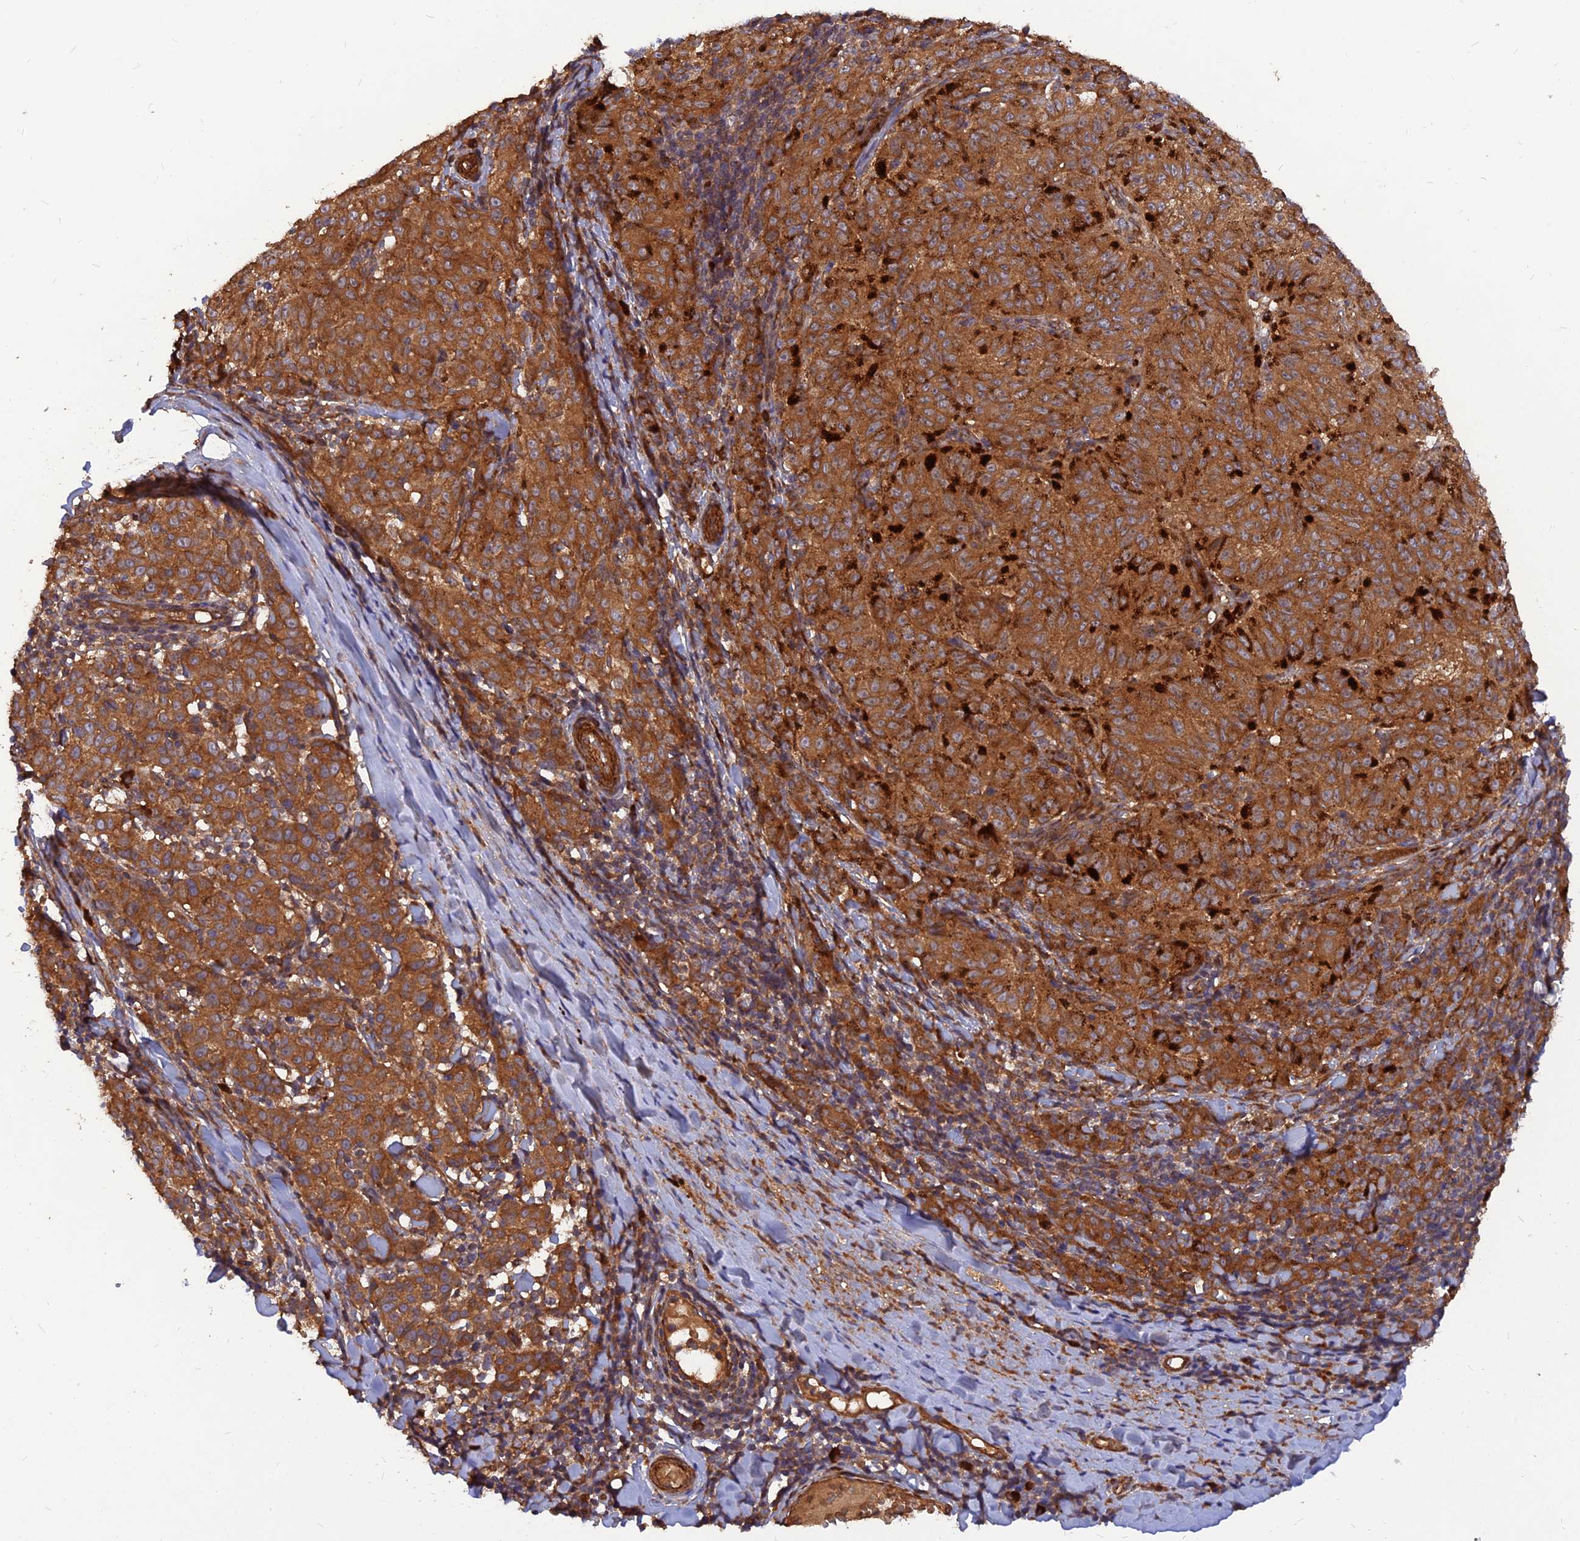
{"staining": {"intensity": "strong", "quantity": ">75%", "location": "cytoplasmic/membranous"}, "tissue": "melanoma", "cell_type": "Tumor cells", "image_type": "cancer", "snomed": [{"axis": "morphology", "description": "Malignant melanoma, NOS"}, {"axis": "topography", "description": "Skin"}], "caption": "Immunohistochemistry (DAB) staining of human malignant melanoma demonstrates strong cytoplasmic/membranous protein expression in about >75% of tumor cells.", "gene": "RELCH", "patient": {"sex": "female", "age": 72}}